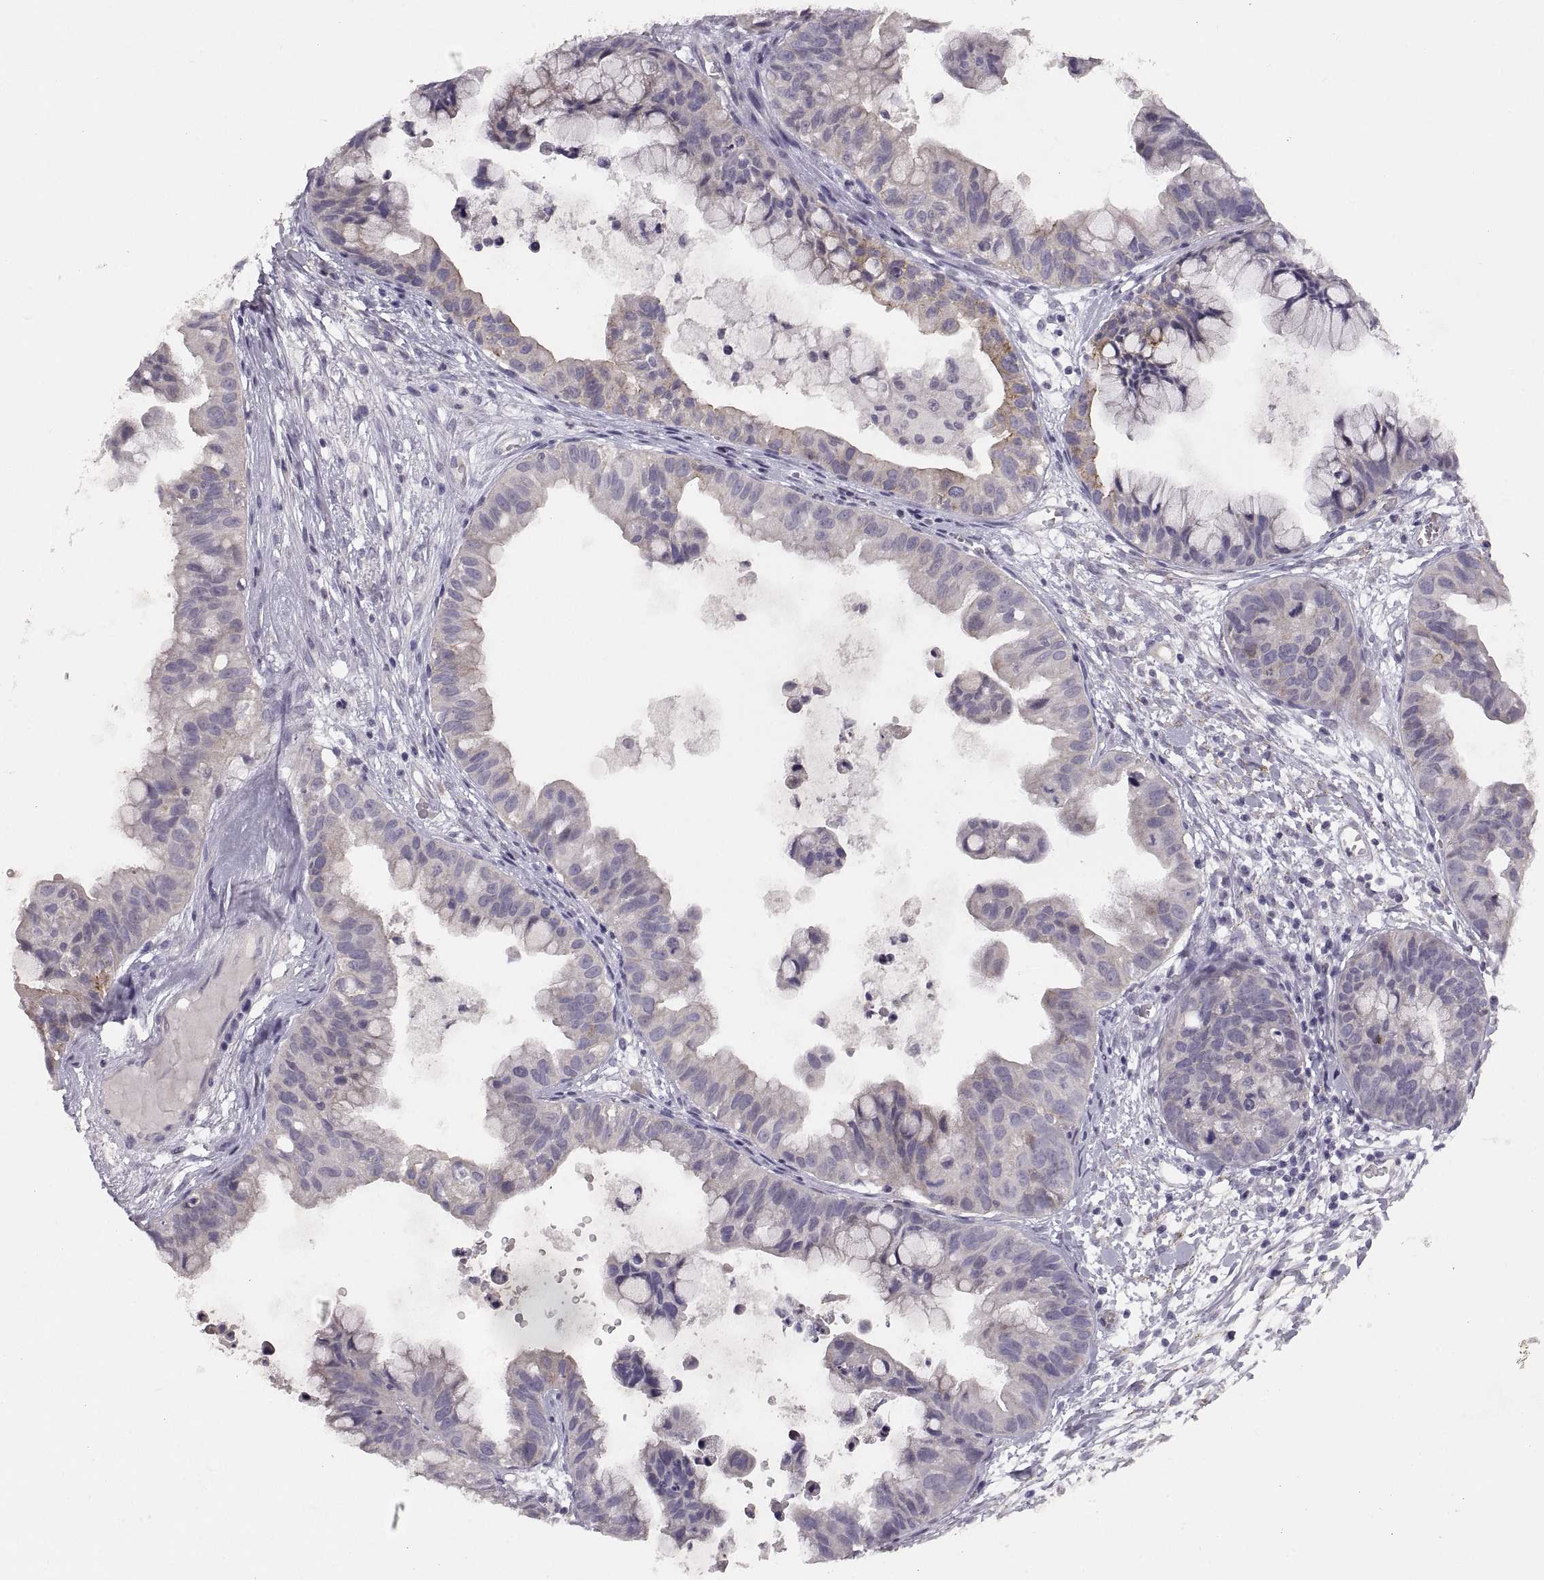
{"staining": {"intensity": "moderate", "quantity": "<25%", "location": "cytoplasmic/membranous"}, "tissue": "ovarian cancer", "cell_type": "Tumor cells", "image_type": "cancer", "snomed": [{"axis": "morphology", "description": "Cystadenocarcinoma, mucinous, NOS"}, {"axis": "topography", "description": "Ovary"}], "caption": "About <25% of tumor cells in human ovarian mucinous cystadenocarcinoma demonstrate moderate cytoplasmic/membranous protein positivity as visualized by brown immunohistochemical staining.", "gene": "CDH2", "patient": {"sex": "female", "age": 76}}